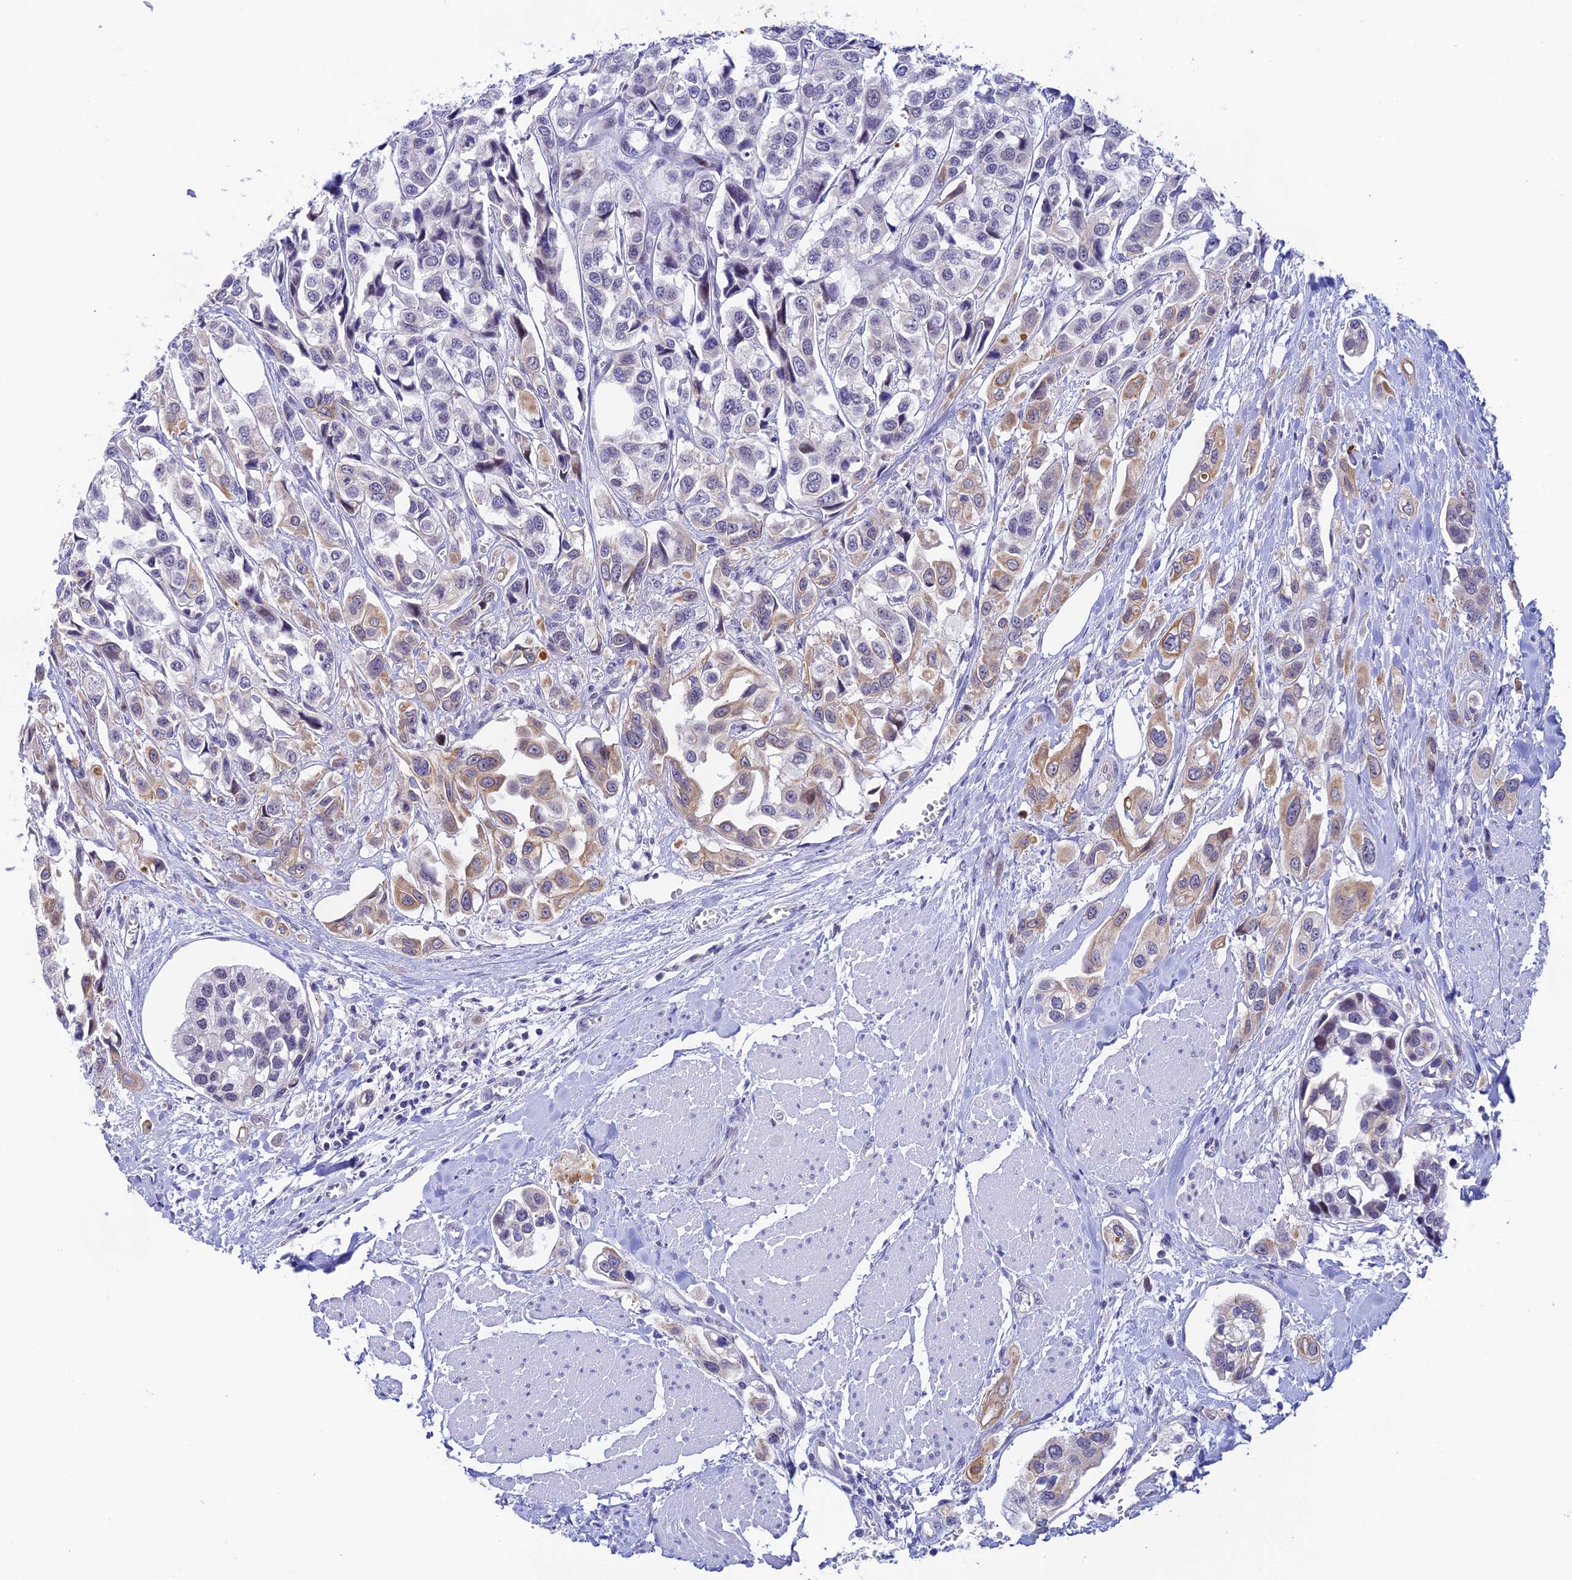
{"staining": {"intensity": "weak", "quantity": "25%-75%", "location": "cytoplasmic/membranous"}, "tissue": "urothelial cancer", "cell_type": "Tumor cells", "image_type": "cancer", "snomed": [{"axis": "morphology", "description": "Urothelial carcinoma, High grade"}, {"axis": "topography", "description": "Urinary bladder"}], "caption": "The immunohistochemical stain highlights weak cytoplasmic/membranous positivity in tumor cells of urothelial cancer tissue.", "gene": "RASGEF1B", "patient": {"sex": "male", "age": 67}}